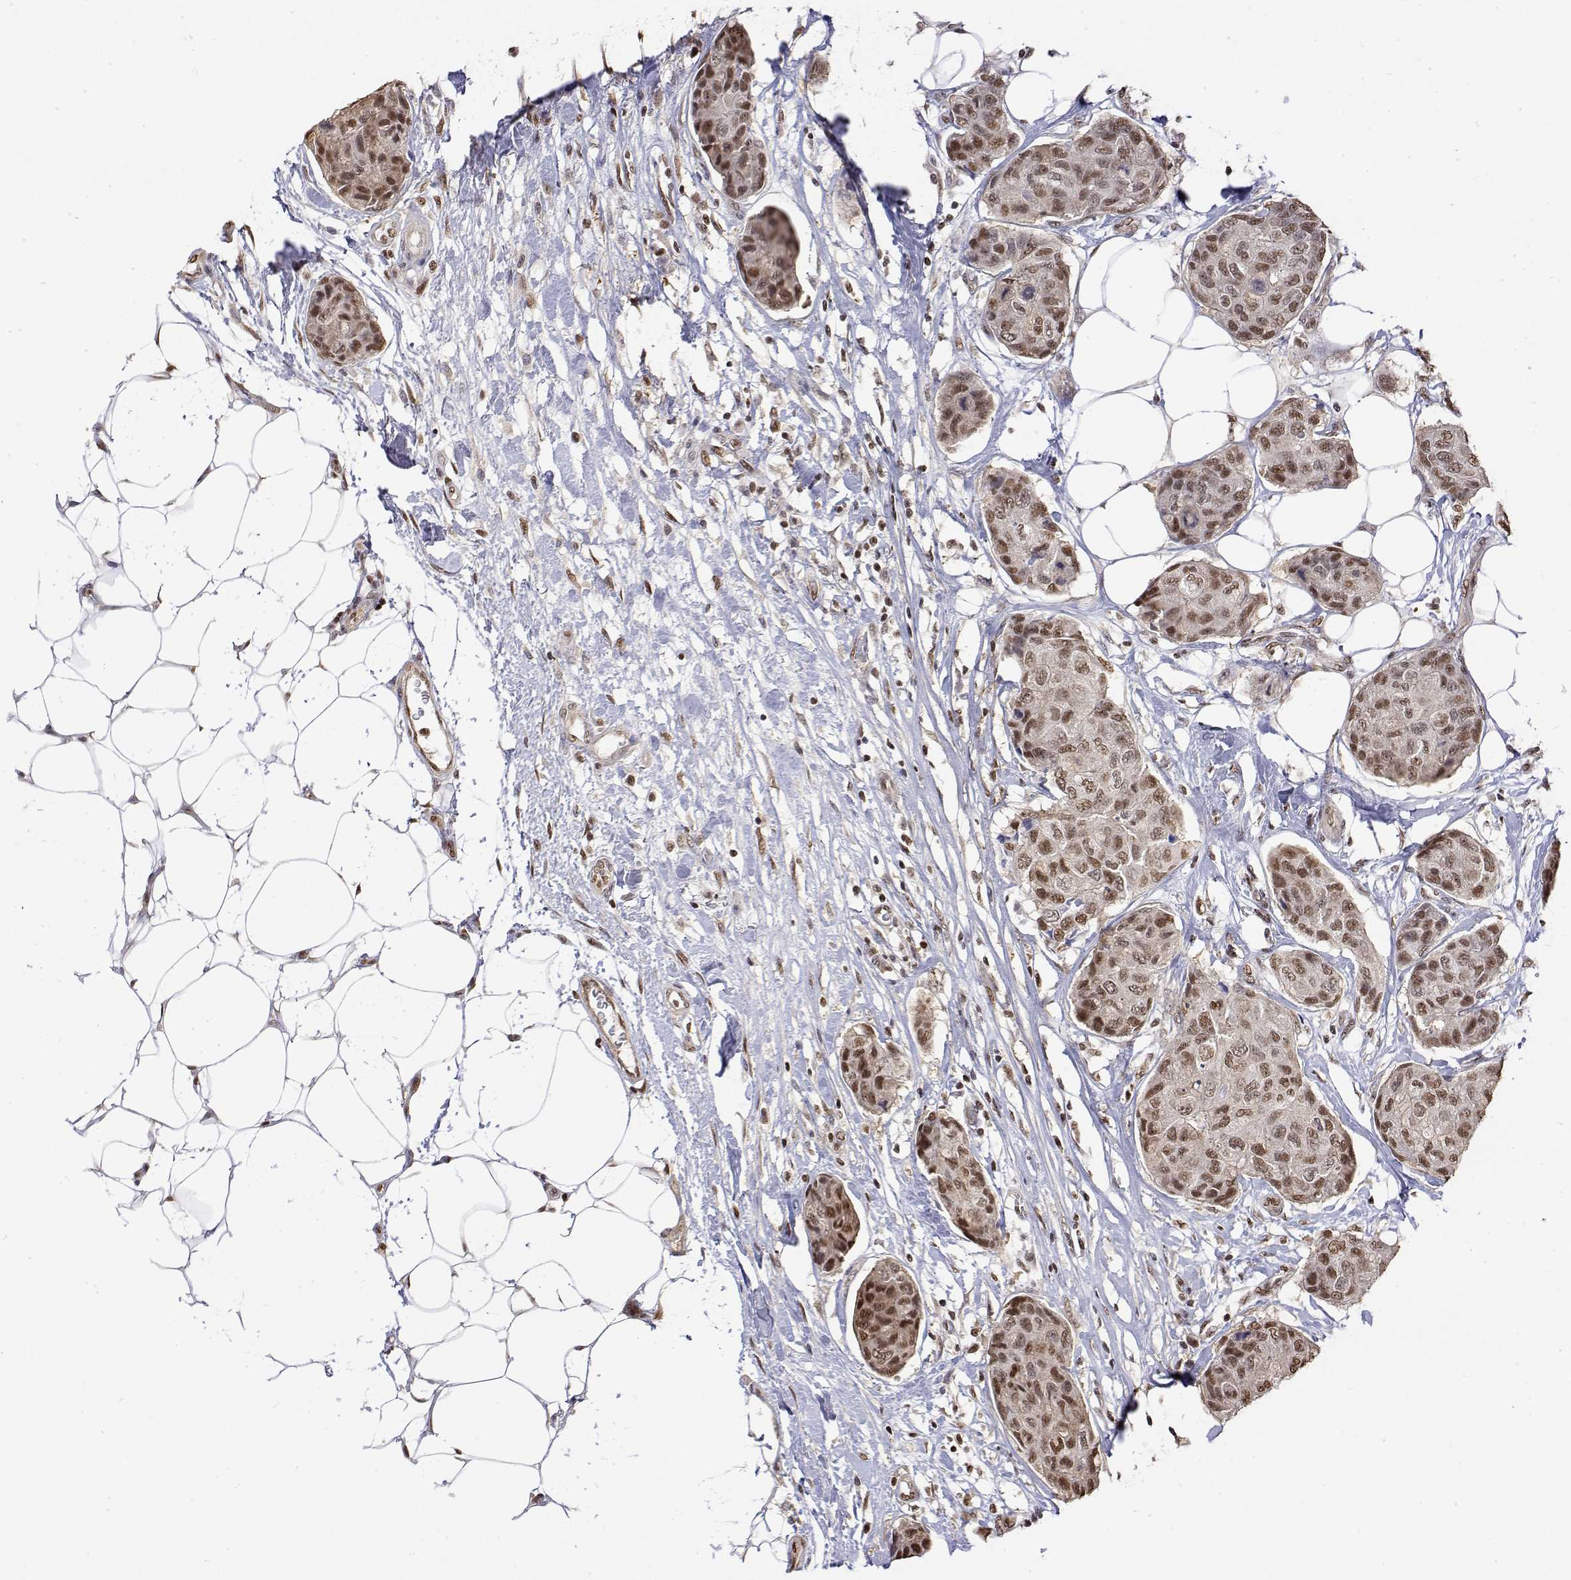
{"staining": {"intensity": "moderate", "quantity": ">75%", "location": "nuclear"}, "tissue": "breast cancer", "cell_type": "Tumor cells", "image_type": "cancer", "snomed": [{"axis": "morphology", "description": "Duct carcinoma"}, {"axis": "topography", "description": "Breast"}], "caption": "Immunohistochemistry image of neoplastic tissue: invasive ductal carcinoma (breast) stained using immunohistochemistry exhibits medium levels of moderate protein expression localized specifically in the nuclear of tumor cells, appearing as a nuclear brown color.", "gene": "TPI1", "patient": {"sex": "female", "age": 80}}